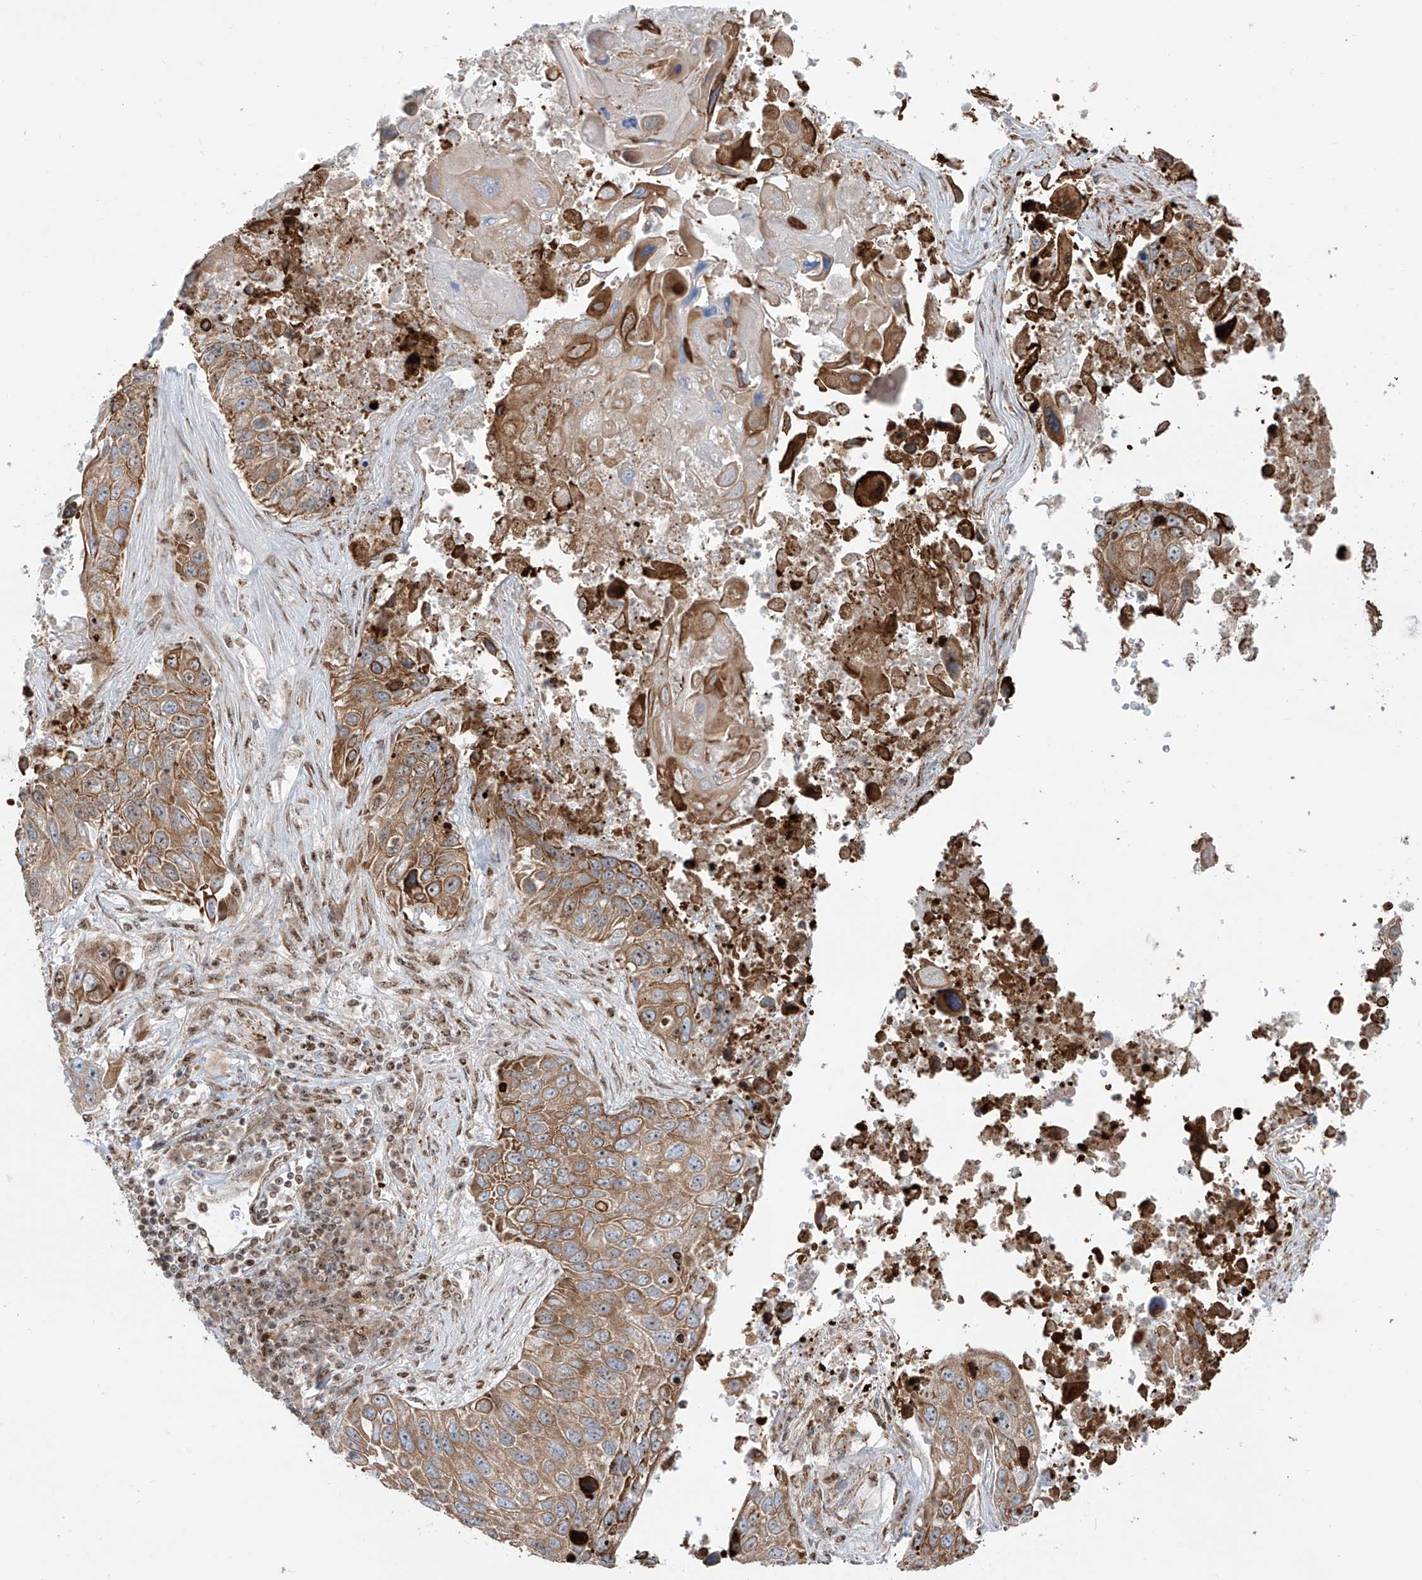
{"staining": {"intensity": "moderate", "quantity": ">75%", "location": "cytoplasmic/membranous"}, "tissue": "lung cancer", "cell_type": "Tumor cells", "image_type": "cancer", "snomed": [{"axis": "morphology", "description": "Squamous cell carcinoma, NOS"}, {"axis": "topography", "description": "Lung"}], "caption": "Immunohistochemistry (IHC) (DAB (3,3'-diaminobenzidine)) staining of lung squamous cell carcinoma demonstrates moderate cytoplasmic/membranous protein expression in approximately >75% of tumor cells. (brown staining indicates protein expression, while blue staining denotes nuclei).", "gene": "ZBTB8A", "patient": {"sex": "male", "age": 61}}